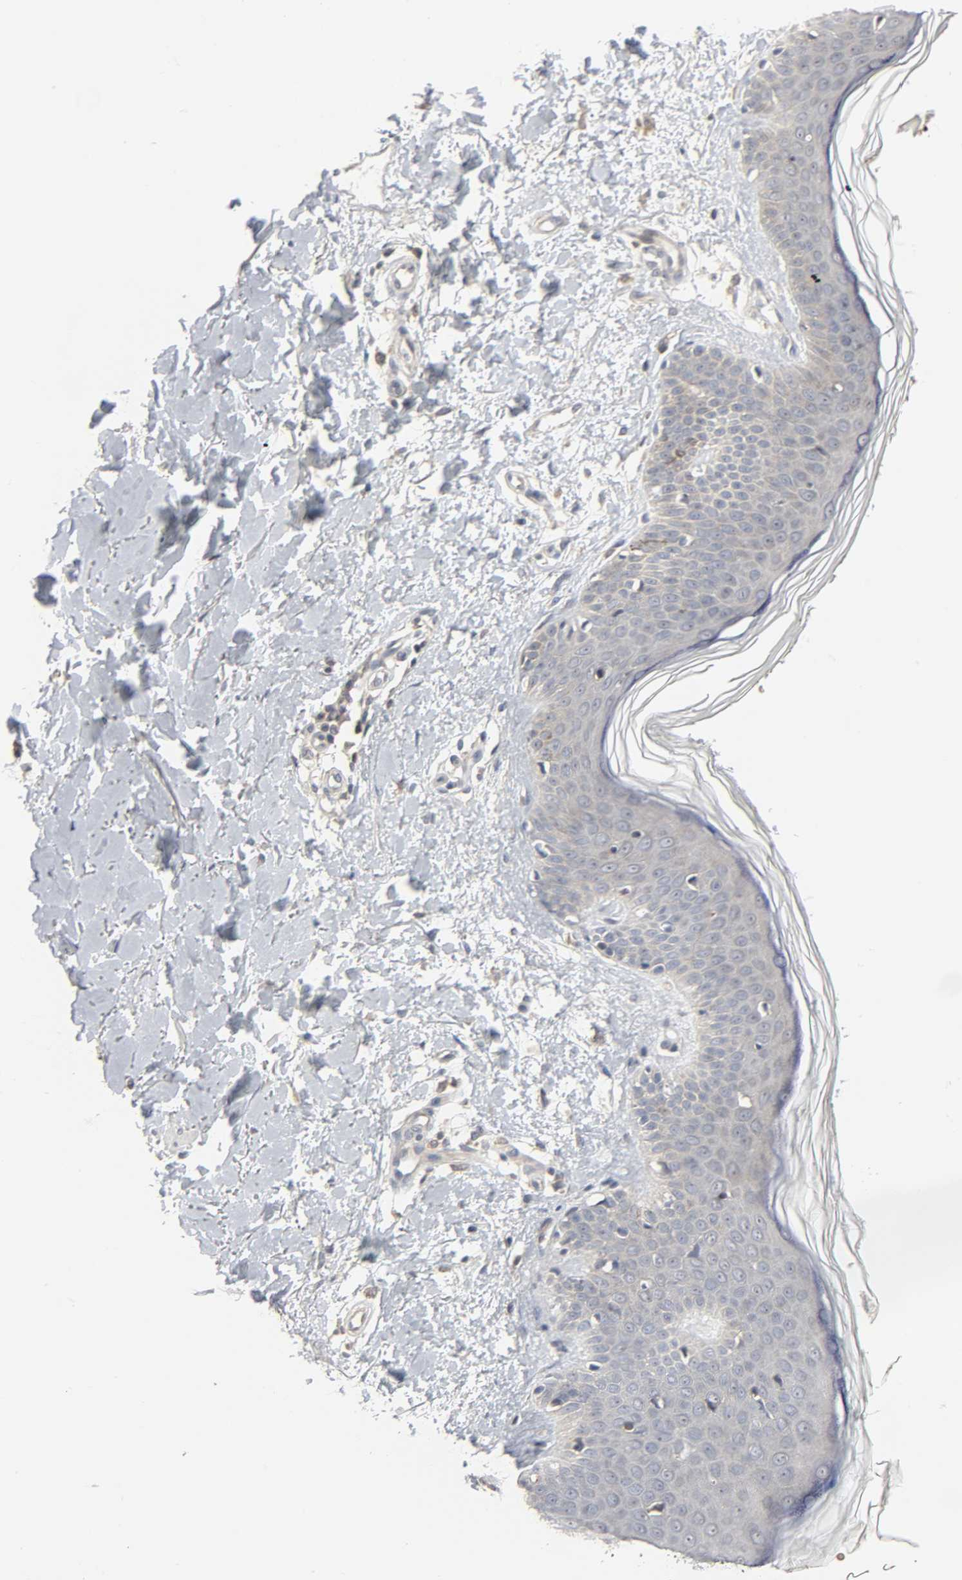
{"staining": {"intensity": "negative", "quantity": "none", "location": "none"}, "tissue": "skin", "cell_type": "Fibroblasts", "image_type": "normal", "snomed": [{"axis": "morphology", "description": "Normal tissue, NOS"}, {"axis": "topography", "description": "Skin"}], "caption": "Immunohistochemical staining of unremarkable human skin shows no significant positivity in fibroblasts. (DAB (3,3'-diaminobenzidine) IHC with hematoxylin counter stain).", "gene": "PLEKHA2", "patient": {"sex": "female", "age": 56}}